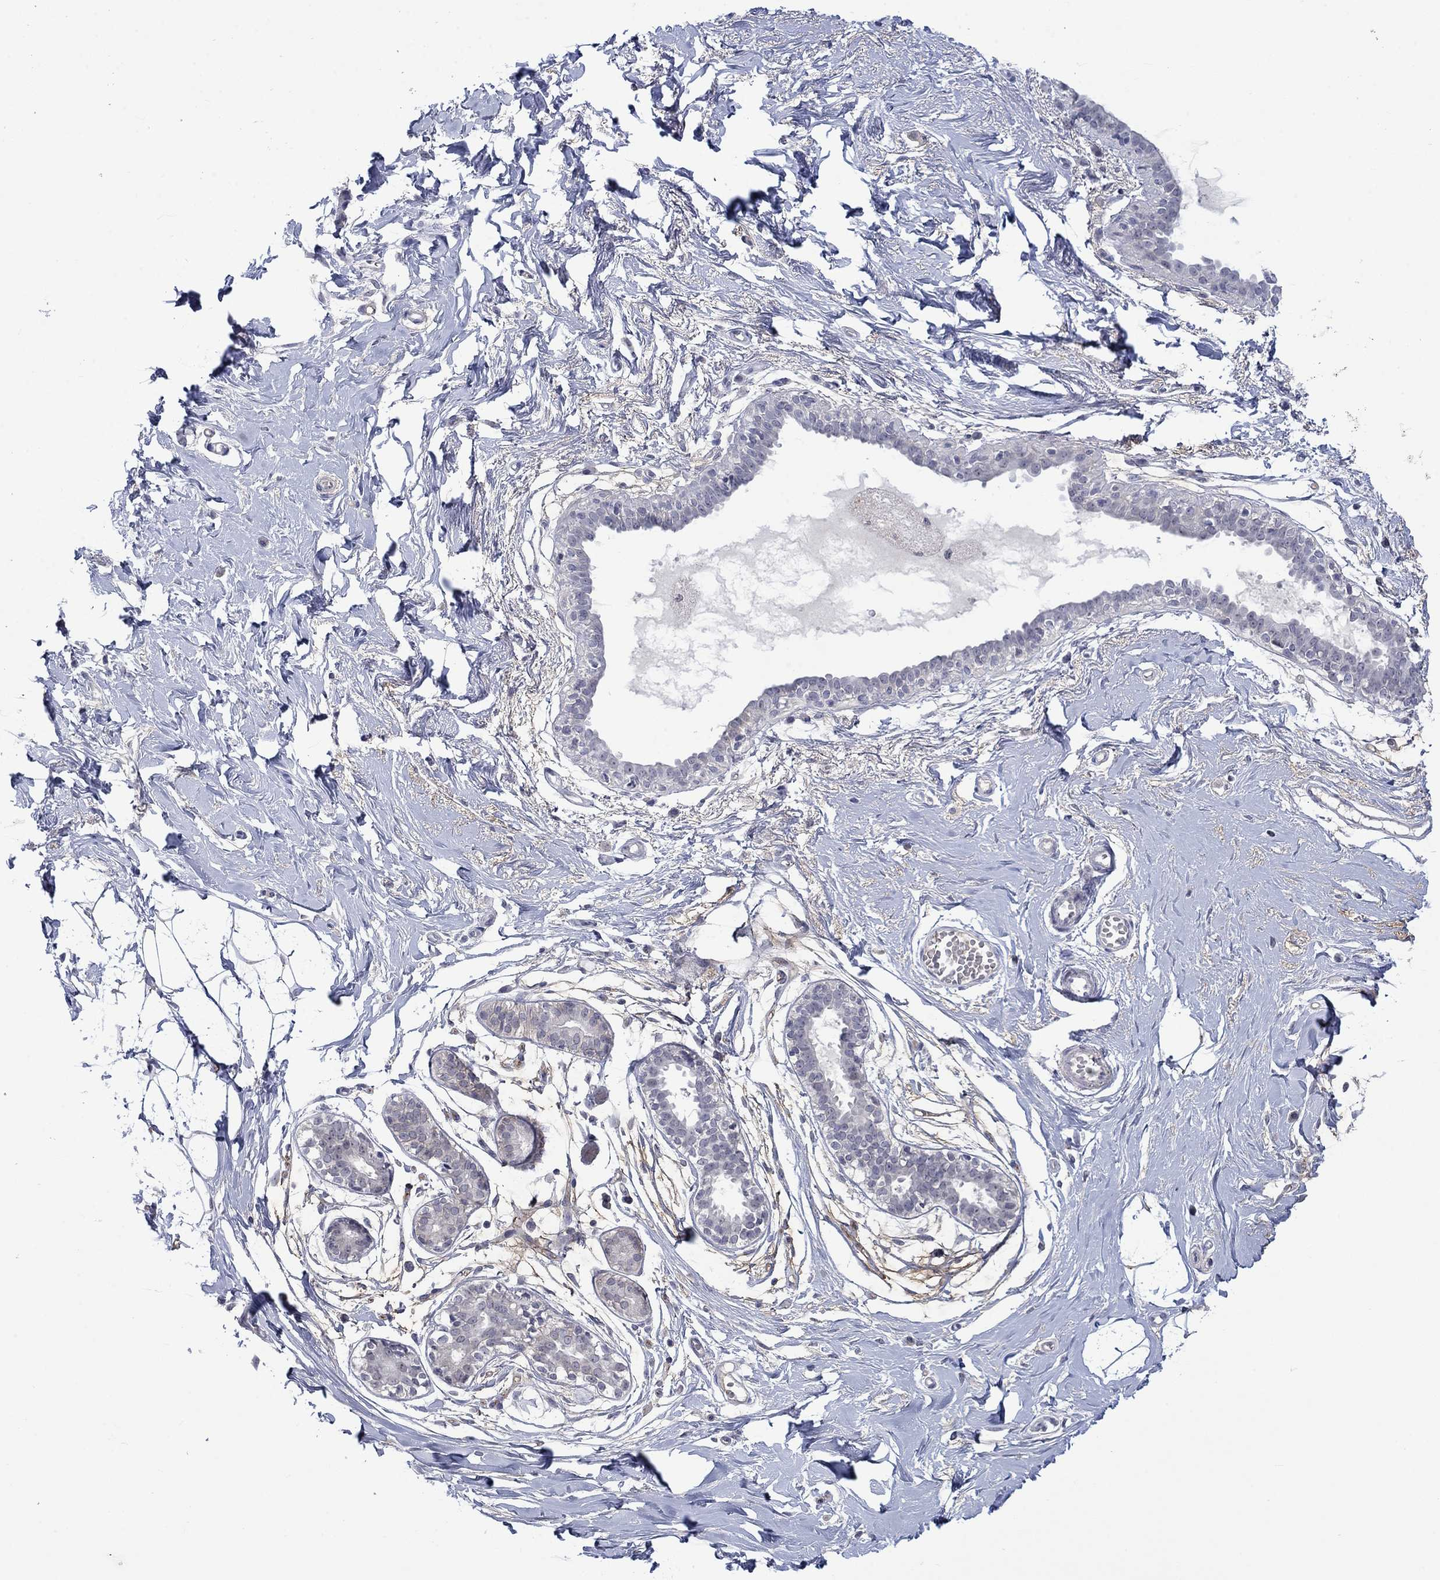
{"staining": {"intensity": "negative", "quantity": "none", "location": "none"}, "tissue": "breast", "cell_type": "Adipocytes", "image_type": "normal", "snomed": [{"axis": "morphology", "description": "Normal tissue, NOS"}, {"axis": "topography", "description": "Breast"}], "caption": "DAB (3,3'-diaminobenzidine) immunohistochemical staining of benign breast displays no significant positivity in adipocytes. (DAB (3,3'-diaminobenzidine) IHC with hematoxylin counter stain).", "gene": "NSMF", "patient": {"sex": "female", "age": 49}}